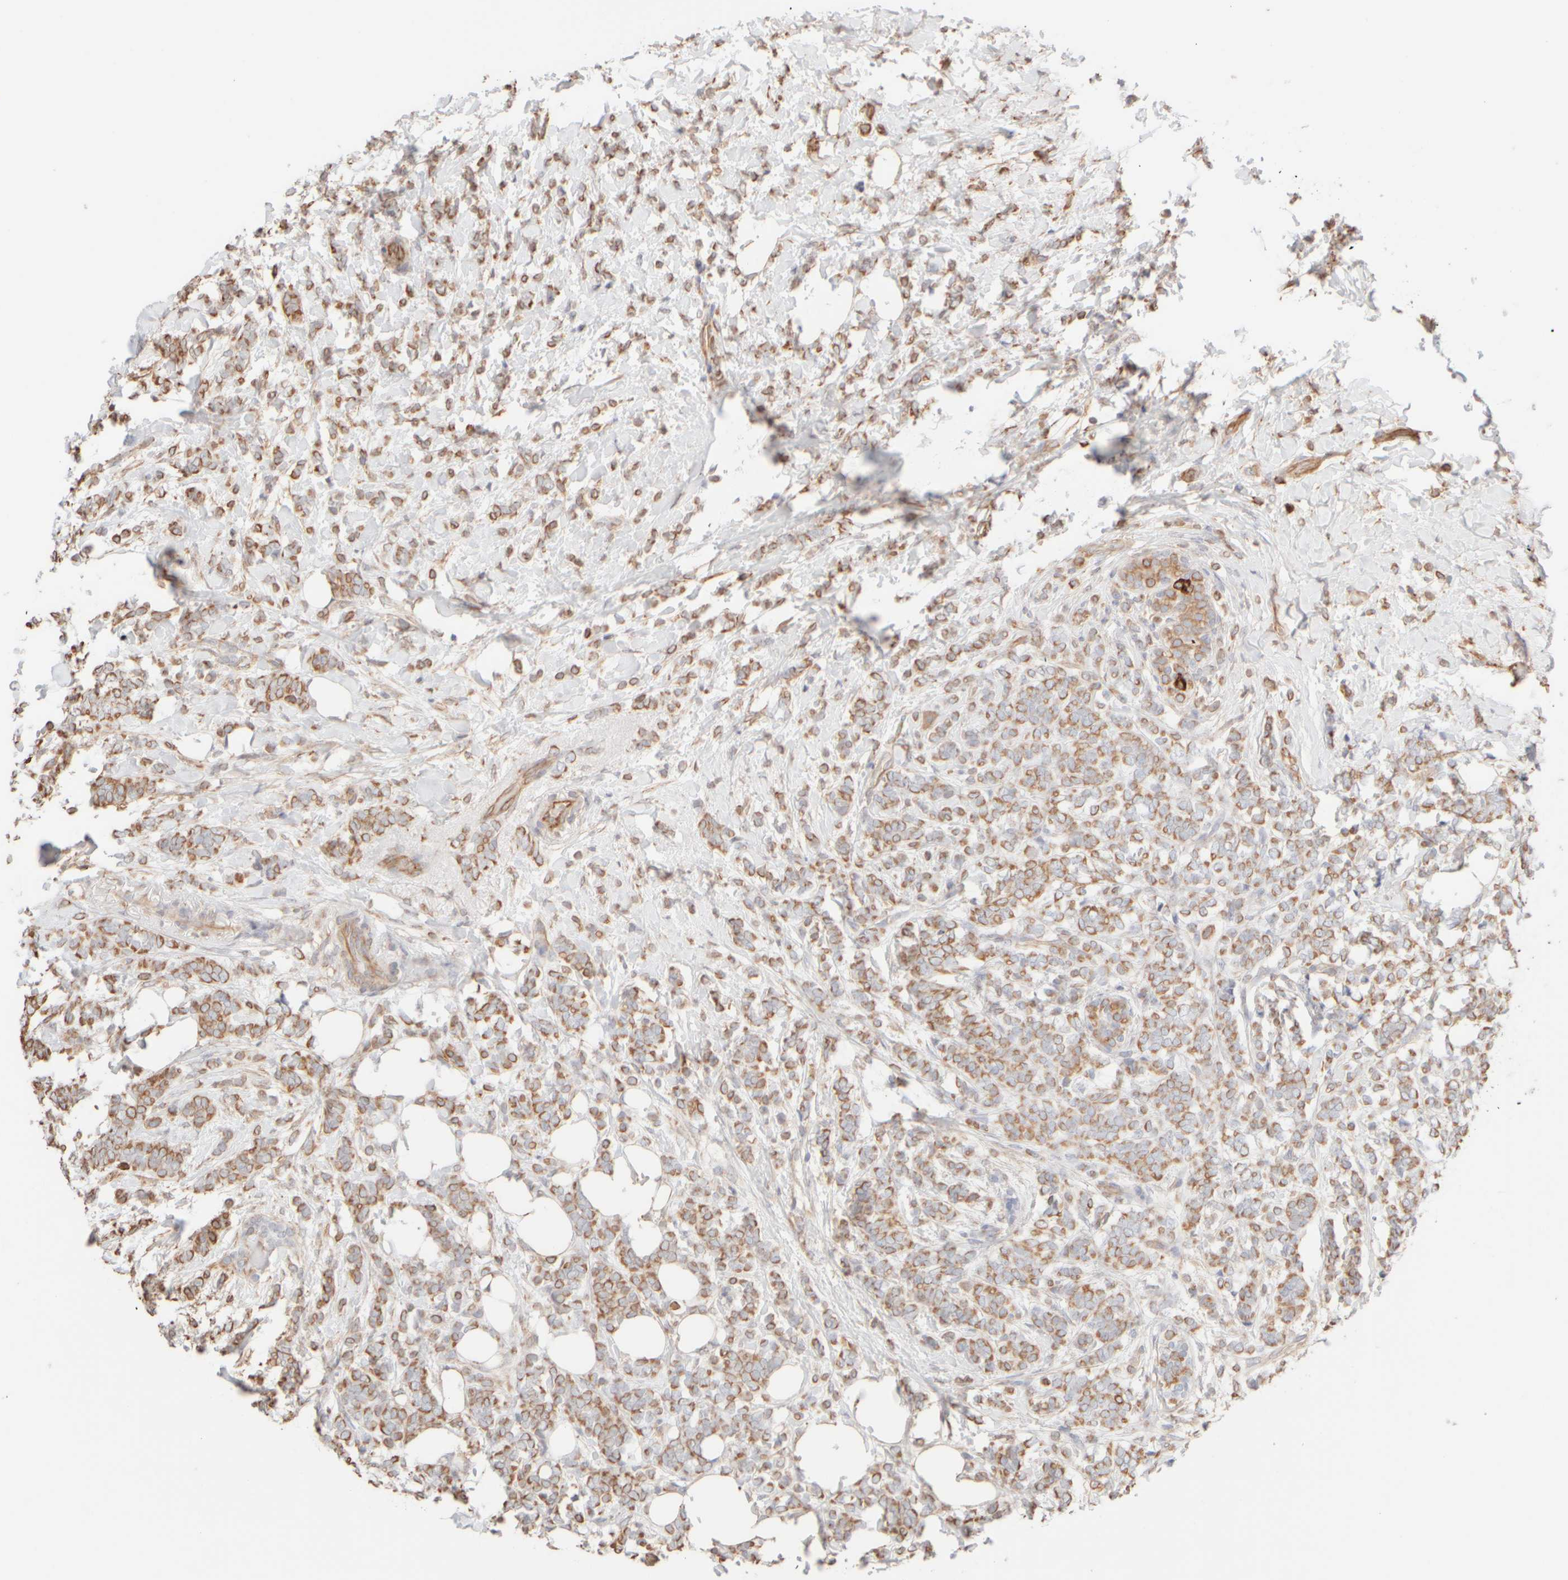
{"staining": {"intensity": "moderate", "quantity": ">75%", "location": "cytoplasmic/membranous"}, "tissue": "breast cancer", "cell_type": "Tumor cells", "image_type": "cancer", "snomed": [{"axis": "morphology", "description": "Lobular carcinoma"}, {"axis": "topography", "description": "Breast"}], "caption": "Protein expression analysis of human breast lobular carcinoma reveals moderate cytoplasmic/membranous staining in about >75% of tumor cells.", "gene": "KRT15", "patient": {"sex": "female", "age": 50}}